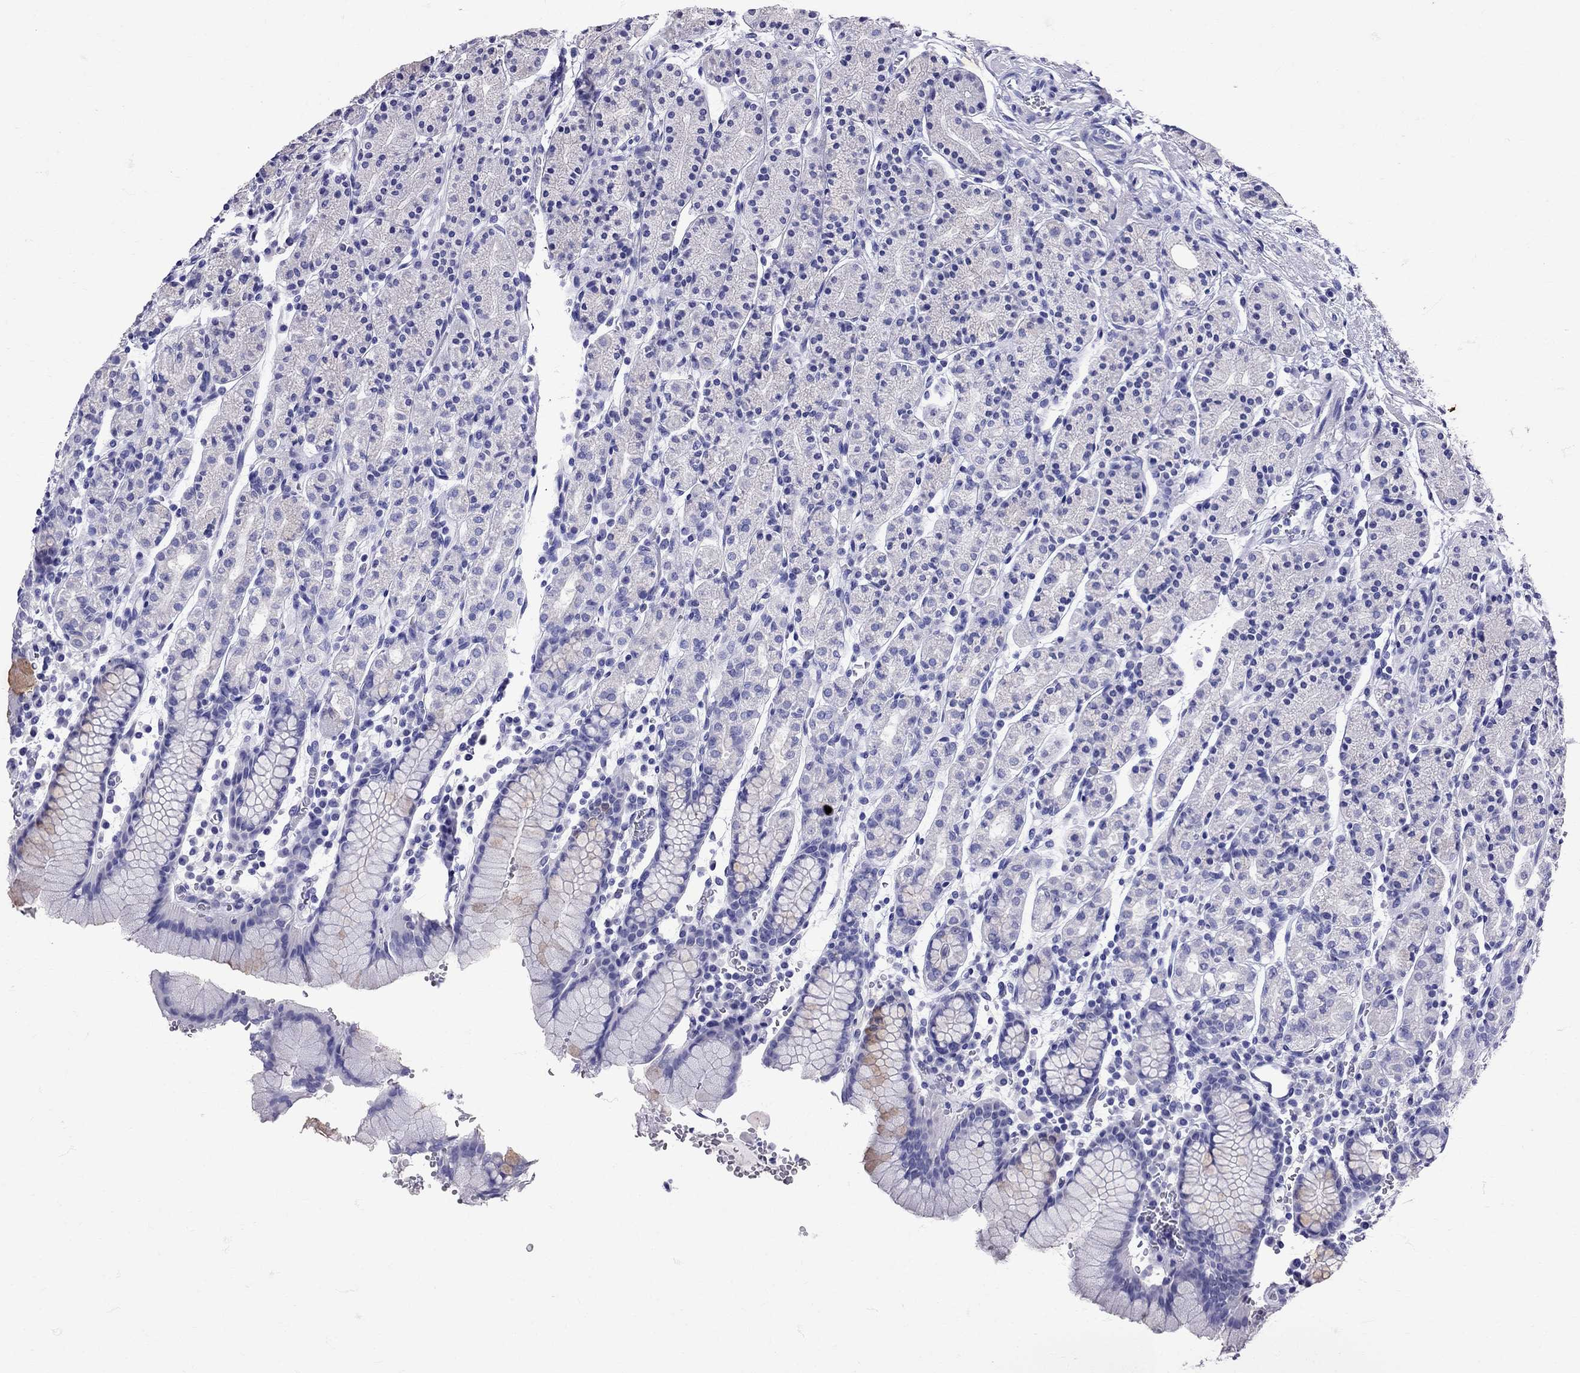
{"staining": {"intensity": "negative", "quantity": "none", "location": "none"}, "tissue": "stomach", "cell_type": "Glandular cells", "image_type": "normal", "snomed": [{"axis": "morphology", "description": "Normal tissue, NOS"}, {"axis": "topography", "description": "Stomach, upper"}, {"axis": "topography", "description": "Stomach"}], "caption": "This is an immunohistochemistry photomicrograph of benign stomach. There is no expression in glandular cells.", "gene": "AVP", "patient": {"sex": "male", "age": 62}}